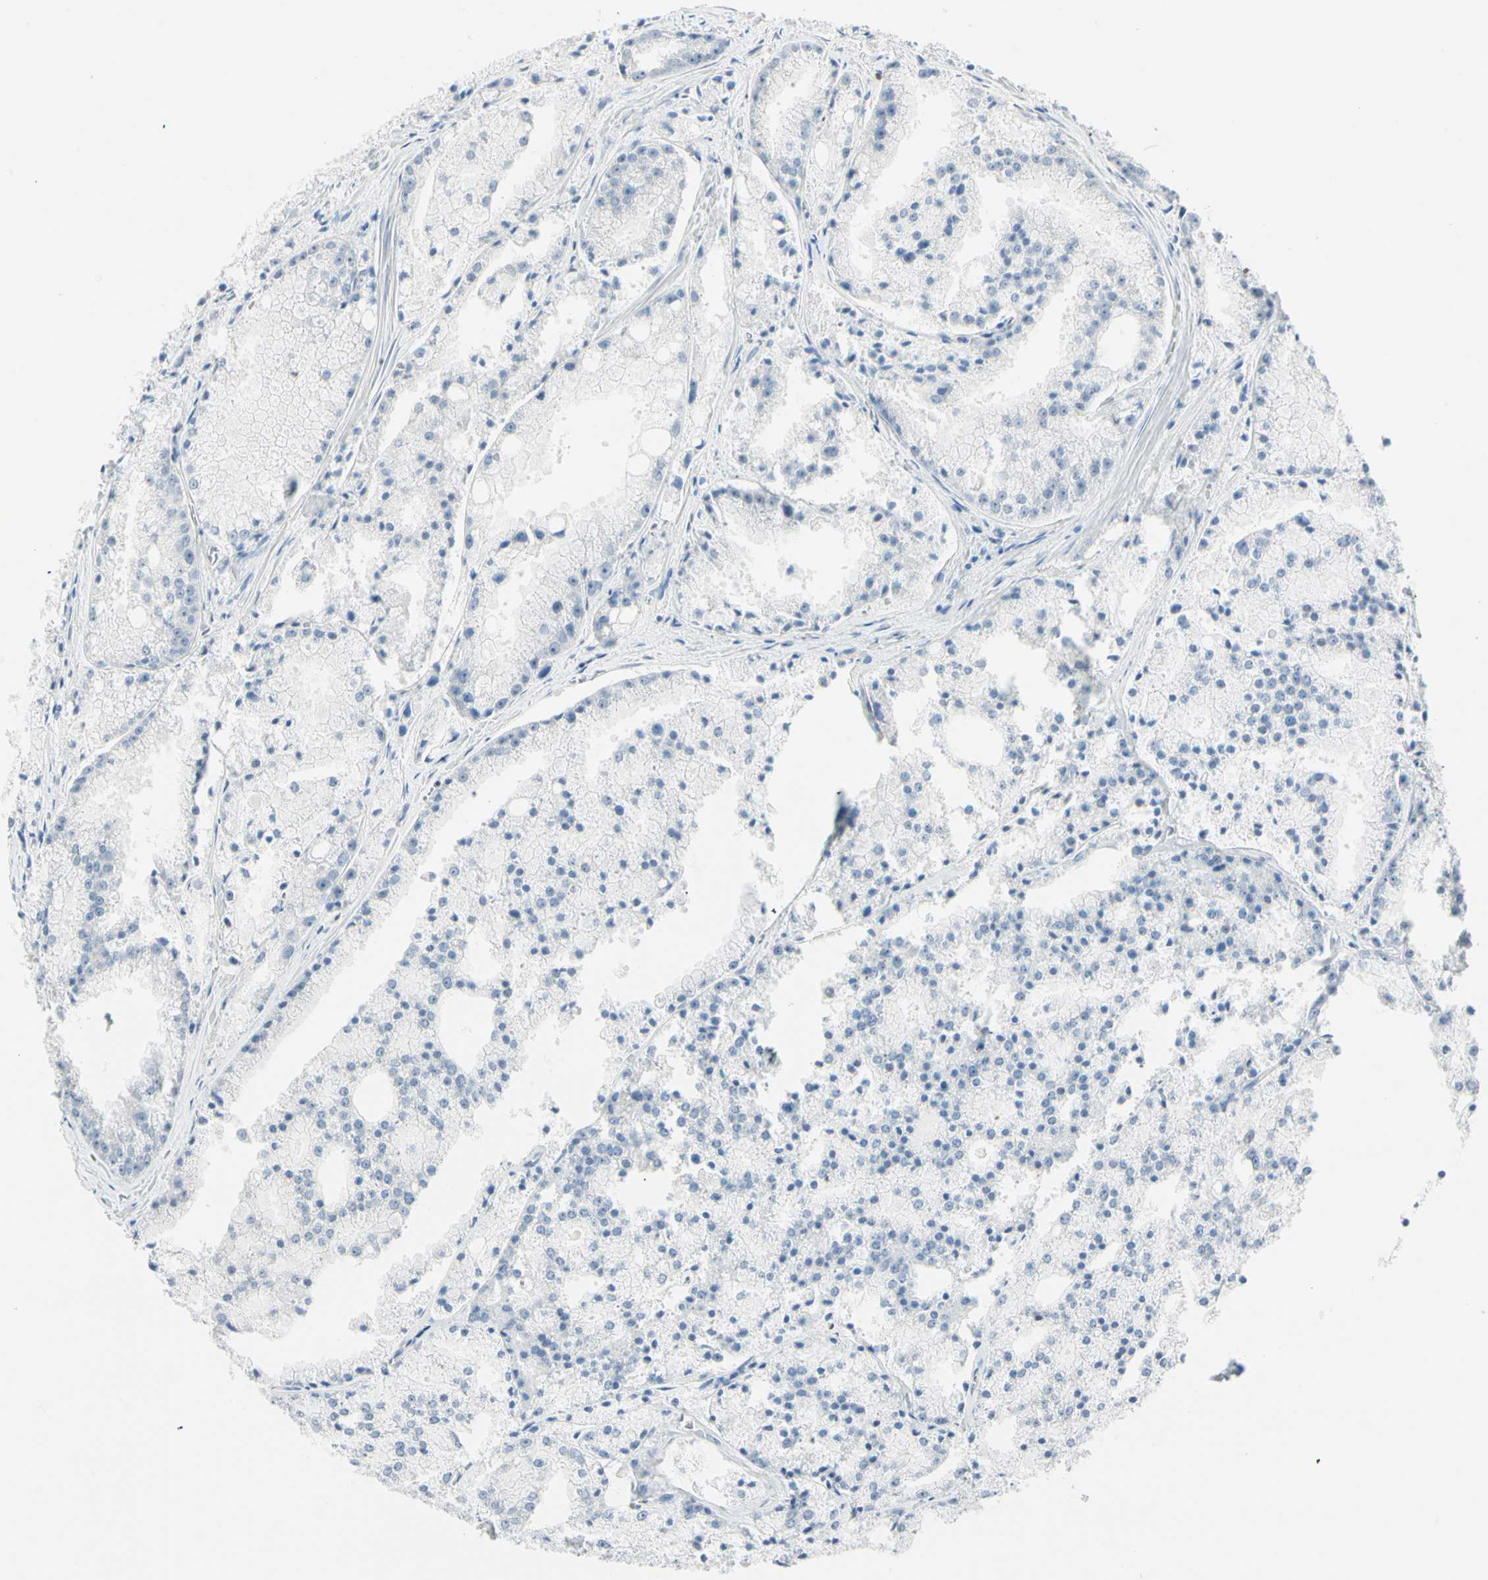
{"staining": {"intensity": "negative", "quantity": "none", "location": "none"}, "tissue": "prostate cancer", "cell_type": "Tumor cells", "image_type": "cancer", "snomed": [{"axis": "morphology", "description": "Adenocarcinoma, Low grade"}, {"axis": "topography", "description": "Prostate"}], "caption": "The photomicrograph reveals no significant expression in tumor cells of prostate low-grade adenocarcinoma.", "gene": "MLLT10", "patient": {"sex": "male", "age": 64}}